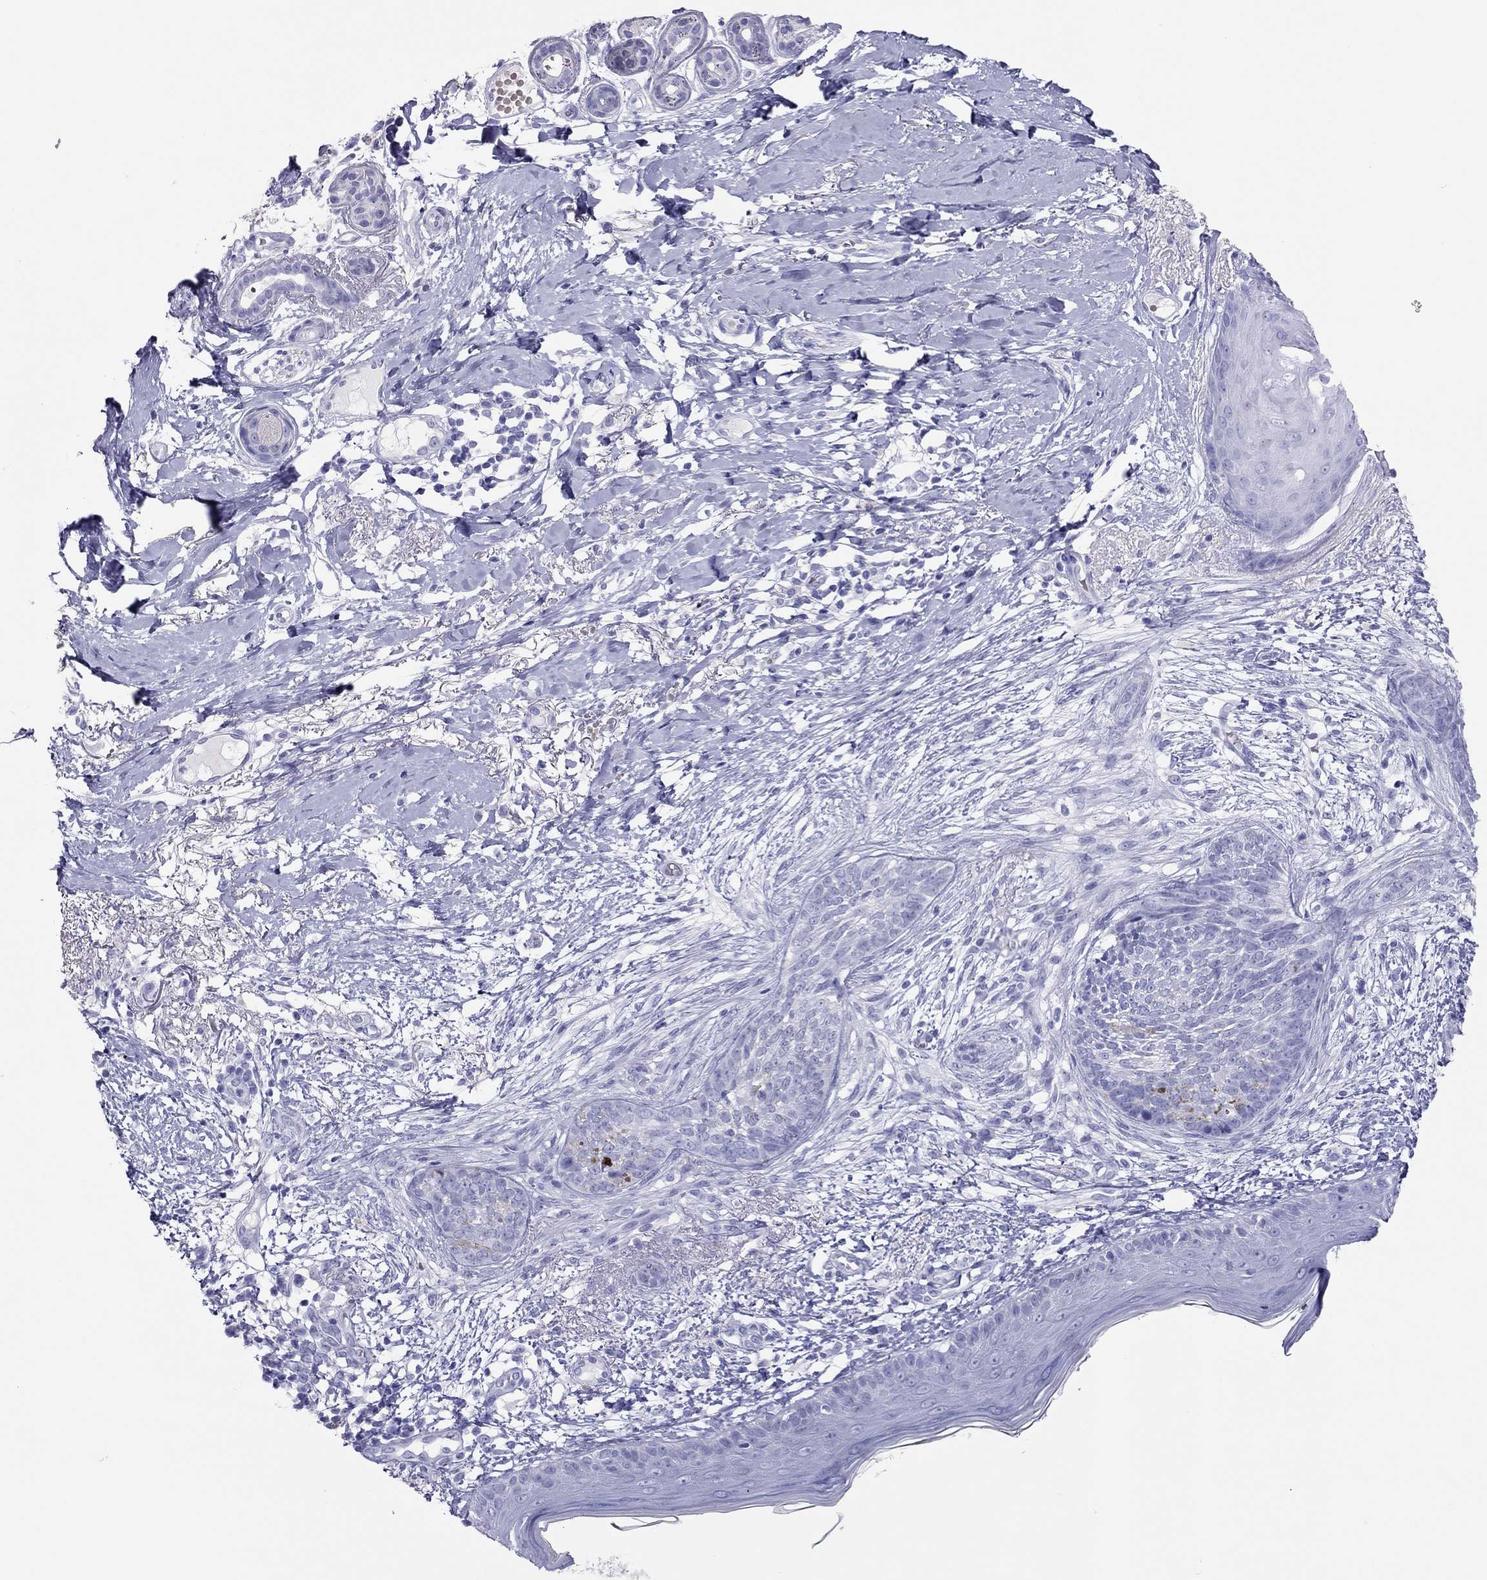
{"staining": {"intensity": "negative", "quantity": "none", "location": "none"}, "tissue": "skin cancer", "cell_type": "Tumor cells", "image_type": "cancer", "snomed": [{"axis": "morphology", "description": "Normal tissue, NOS"}, {"axis": "morphology", "description": "Basal cell carcinoma"}, {"axis": "topography", "description": "Skin"}], "caption": "IHC photomicrograph of skin cancer stained for a protein (brown), which displays no staining in tumor cells.", "gene": "TSHB", "patient": {"sex": "male", "age": 84}}